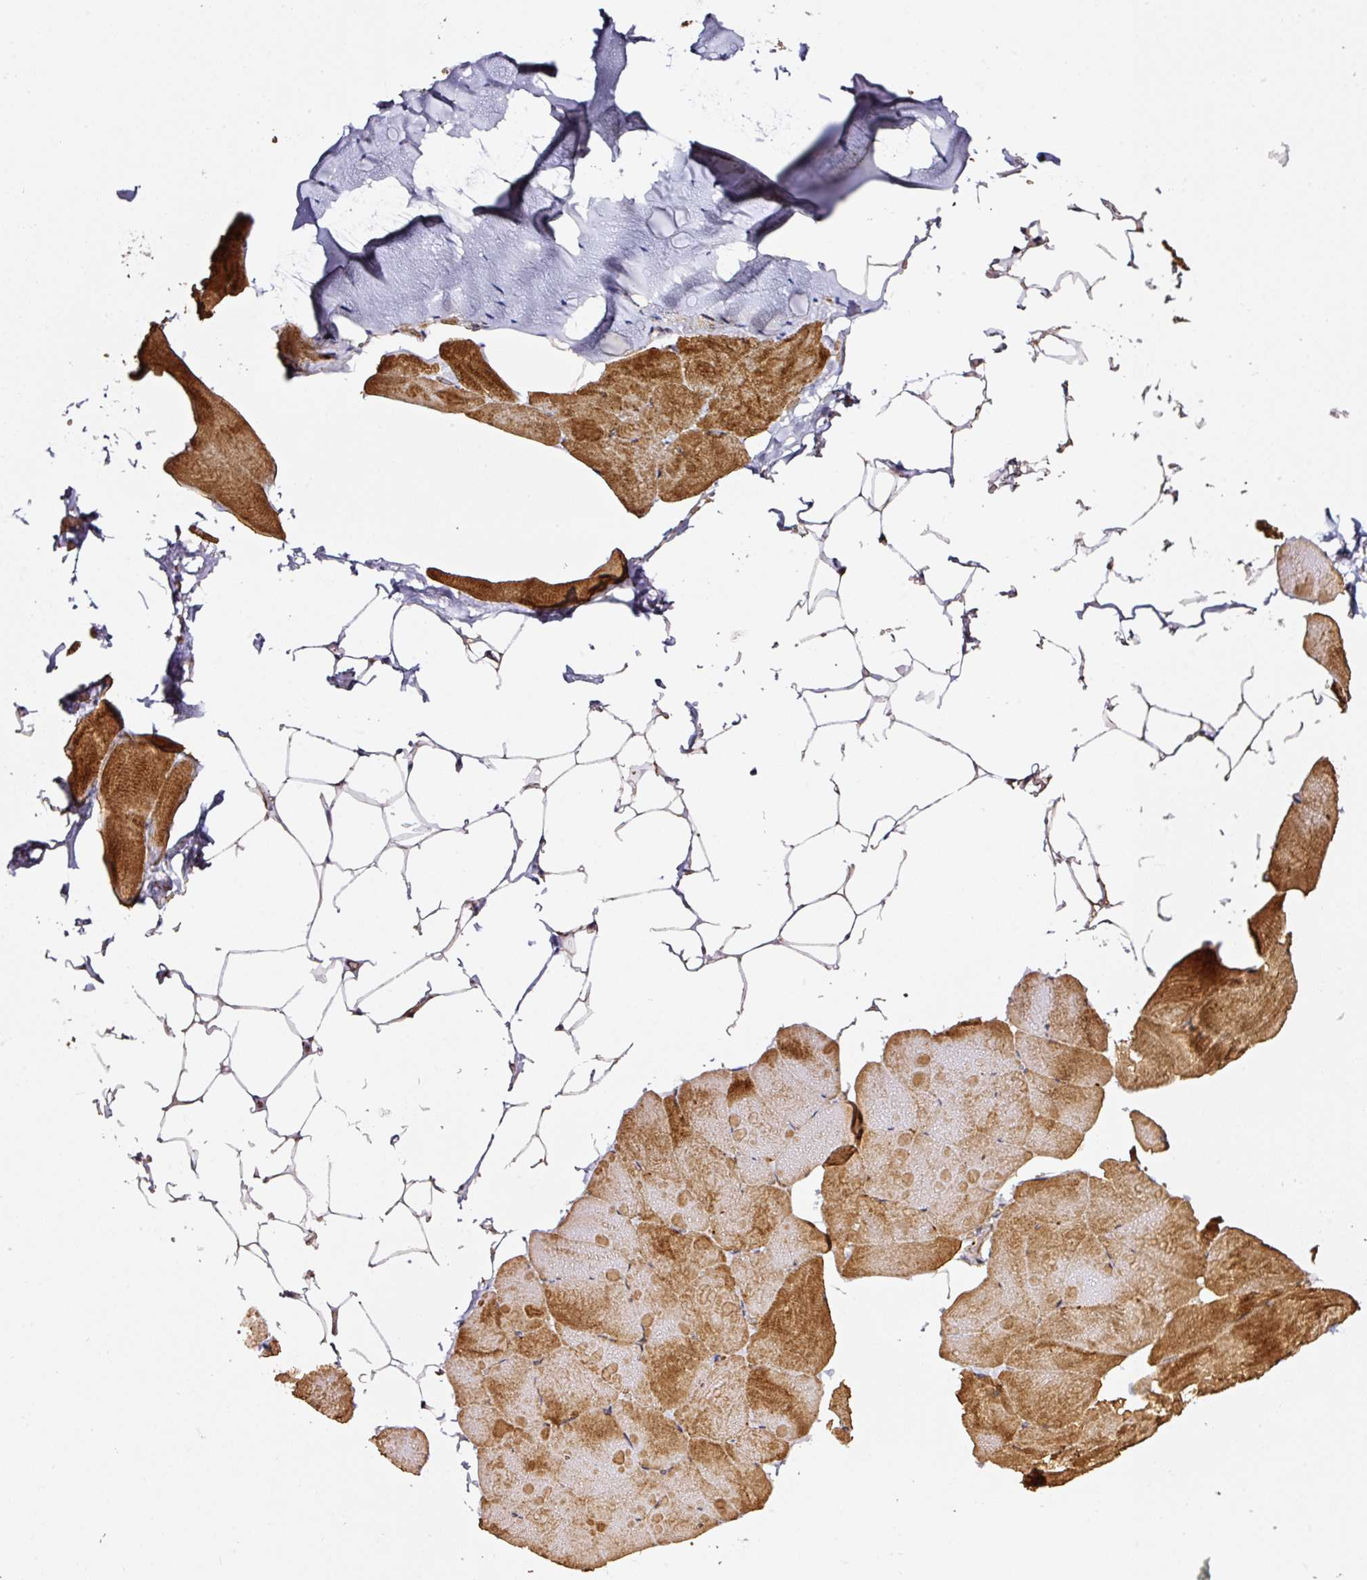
{"staining": {"intensity": "strong", "quantity": "25%-75%", "location": "cytoplasmic/membranous"}, "tissue": "skeletal muscle", "cell_type": "Myocytes", "image_type": "normal", "snomed": [{"axis": "morphology", "description": "Normal tissue, NOS"}, {"axis": "topography", "description": "Skeletal muscle"}], "caption": "A photomicrograph of skeletal muscle stained for a protein exhibits strong cytoplasmic/membranous brown staining in myocytes. (Stains: DAB (3,3'-diaminobenzidine) in brown, nuclei in blue, Microscopy: brightfield microscopy at high magnification).", "gene": "ANKRD20A1", "patient": {"sex": "female", "age": 64}}